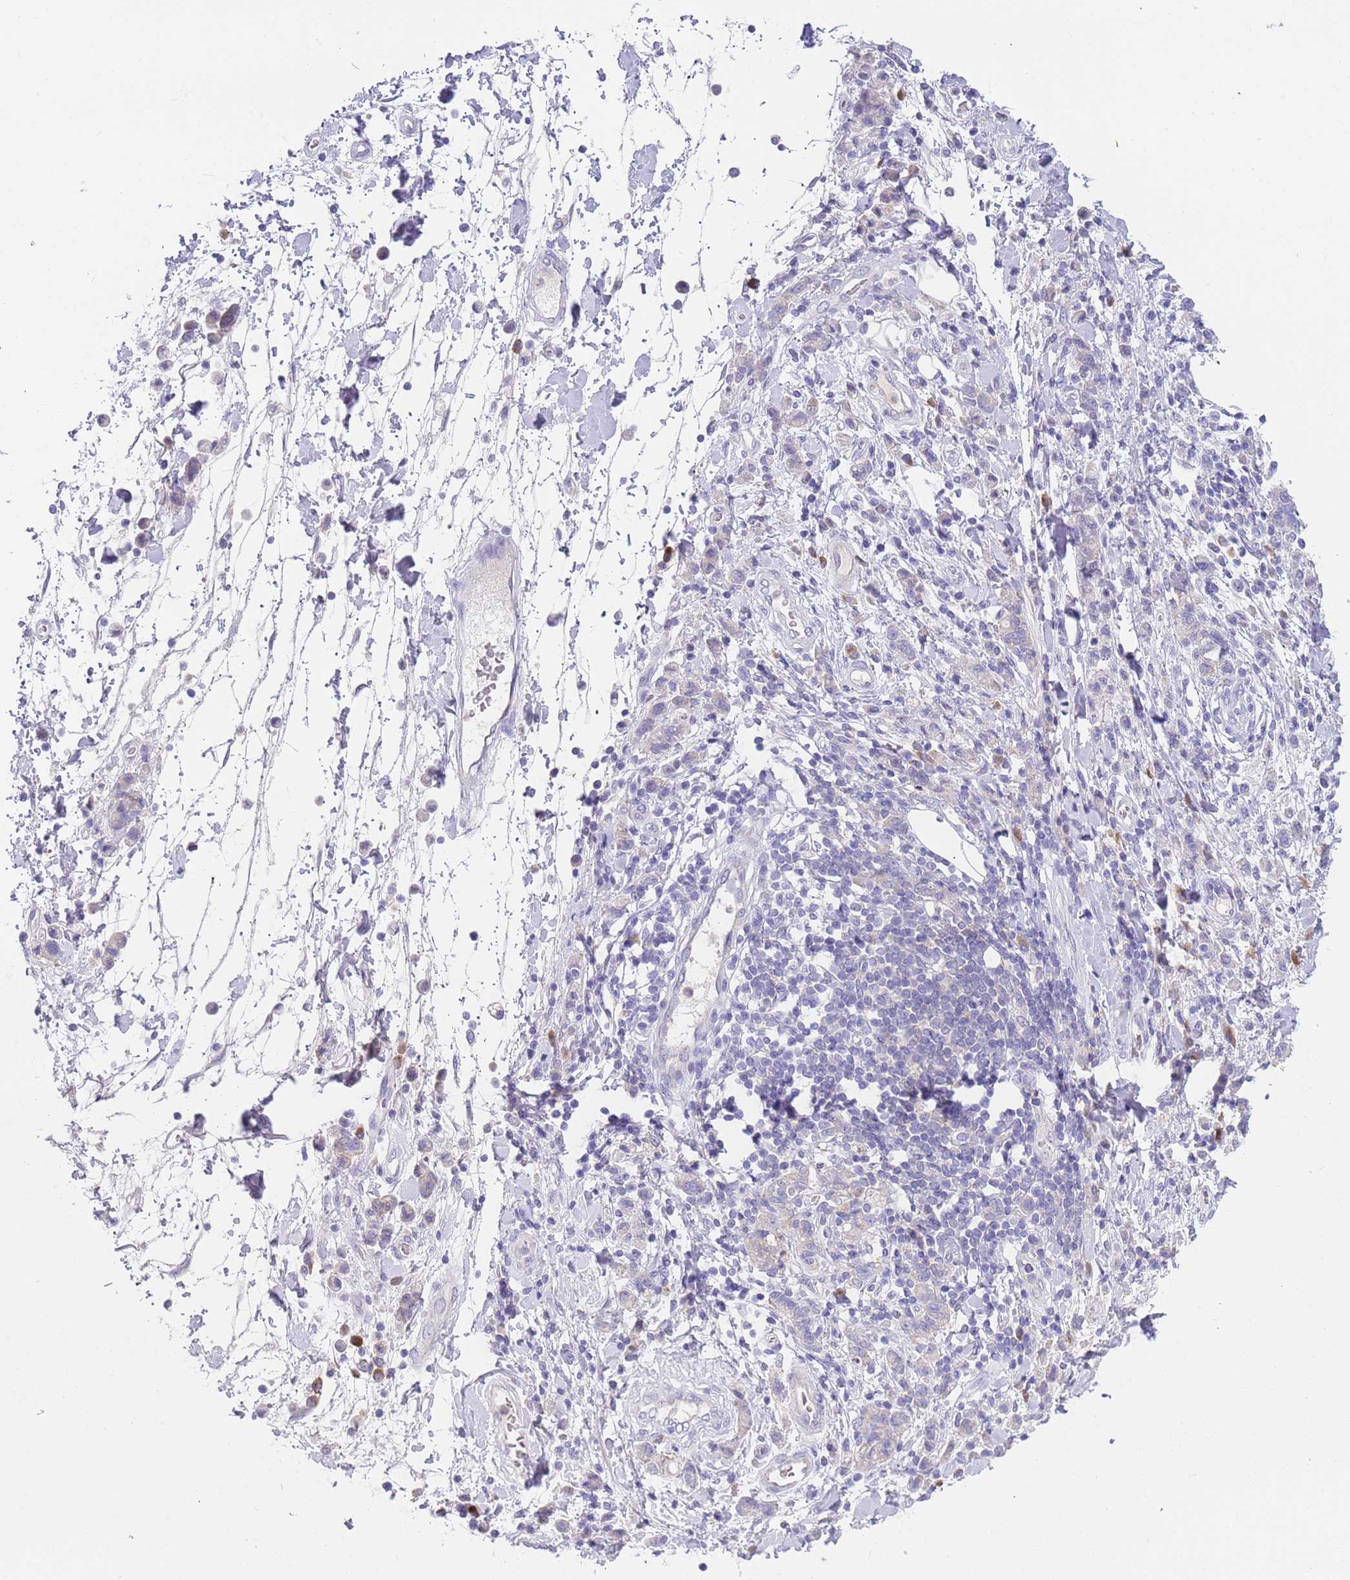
{"staining": {"intensity": "negative", "quantity": "none", "location": "none"}, "tissue": "stomach cancer", "cell_type": "Tumor cells", "image_type": "cancer", "snomed": [{"axis": "morphology", "description": "Adenocarcinoma, NOS"}, {"axis": "topography", "description": "Stomach"}], "caption": "A high-resolution image shows immunohistochemistry staining of stomach cancer, which reveals no significant staining in tumor cells.", "gene": "TYW1", "patient": {"sex": "male", "age": 77}}